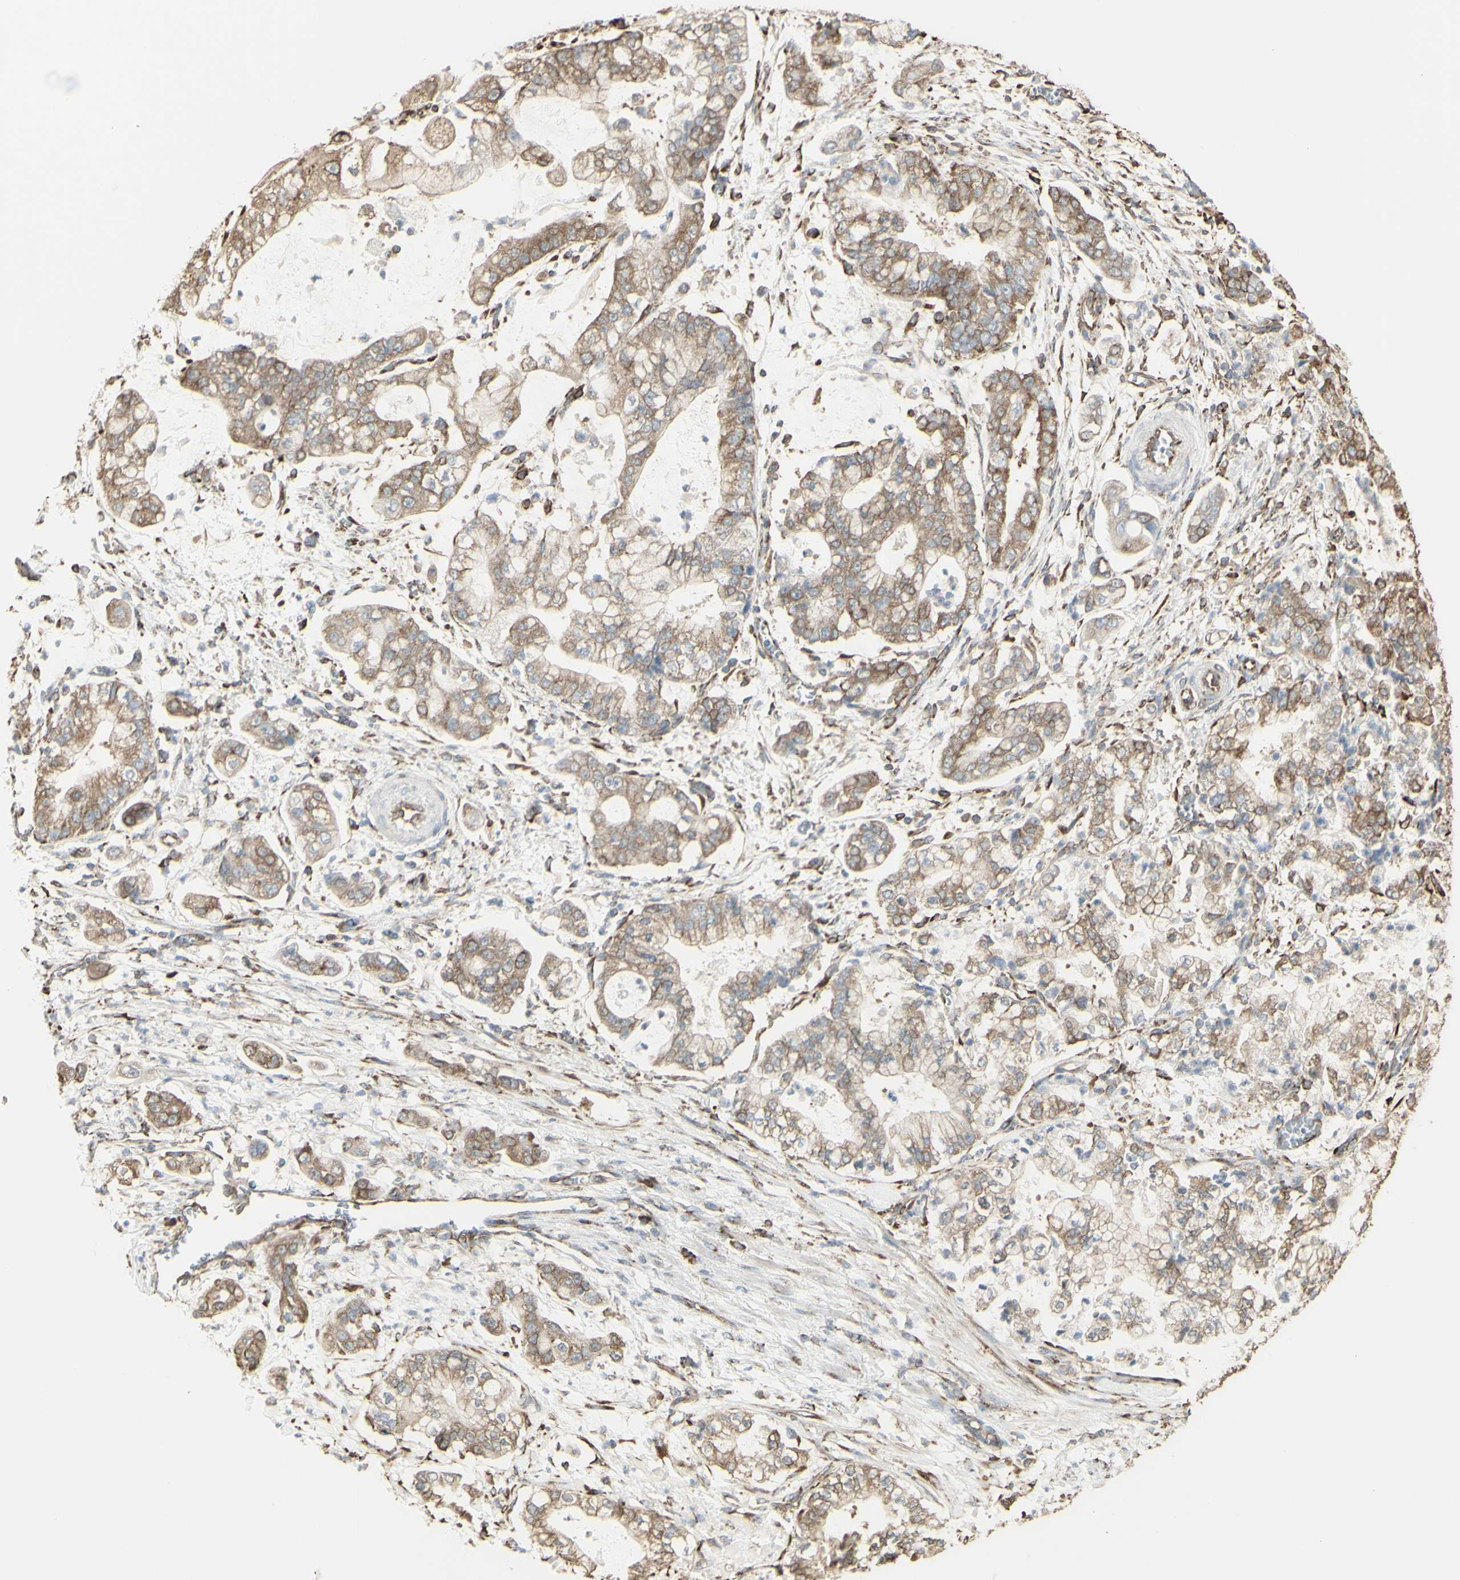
{"staining": {"intensity": "moderate", "quantity": ">75%", "location": "cytoplasmic/membranous"}, "tissue": "stomach cancer", "cell_type": "Tumor cells", "image_type": "cancer", "snomed": [{"axis": "morphology", "description": "Adenocarcinoma, NOS"}, {"axis": "topography", "description": "Stomach"}], "caption": "Human stomach cancer stained with a protein marker reveals moderate staining in tumor cells.", "gene": "EEF1B2", "patient": {"sex": "male", "age": 76}}